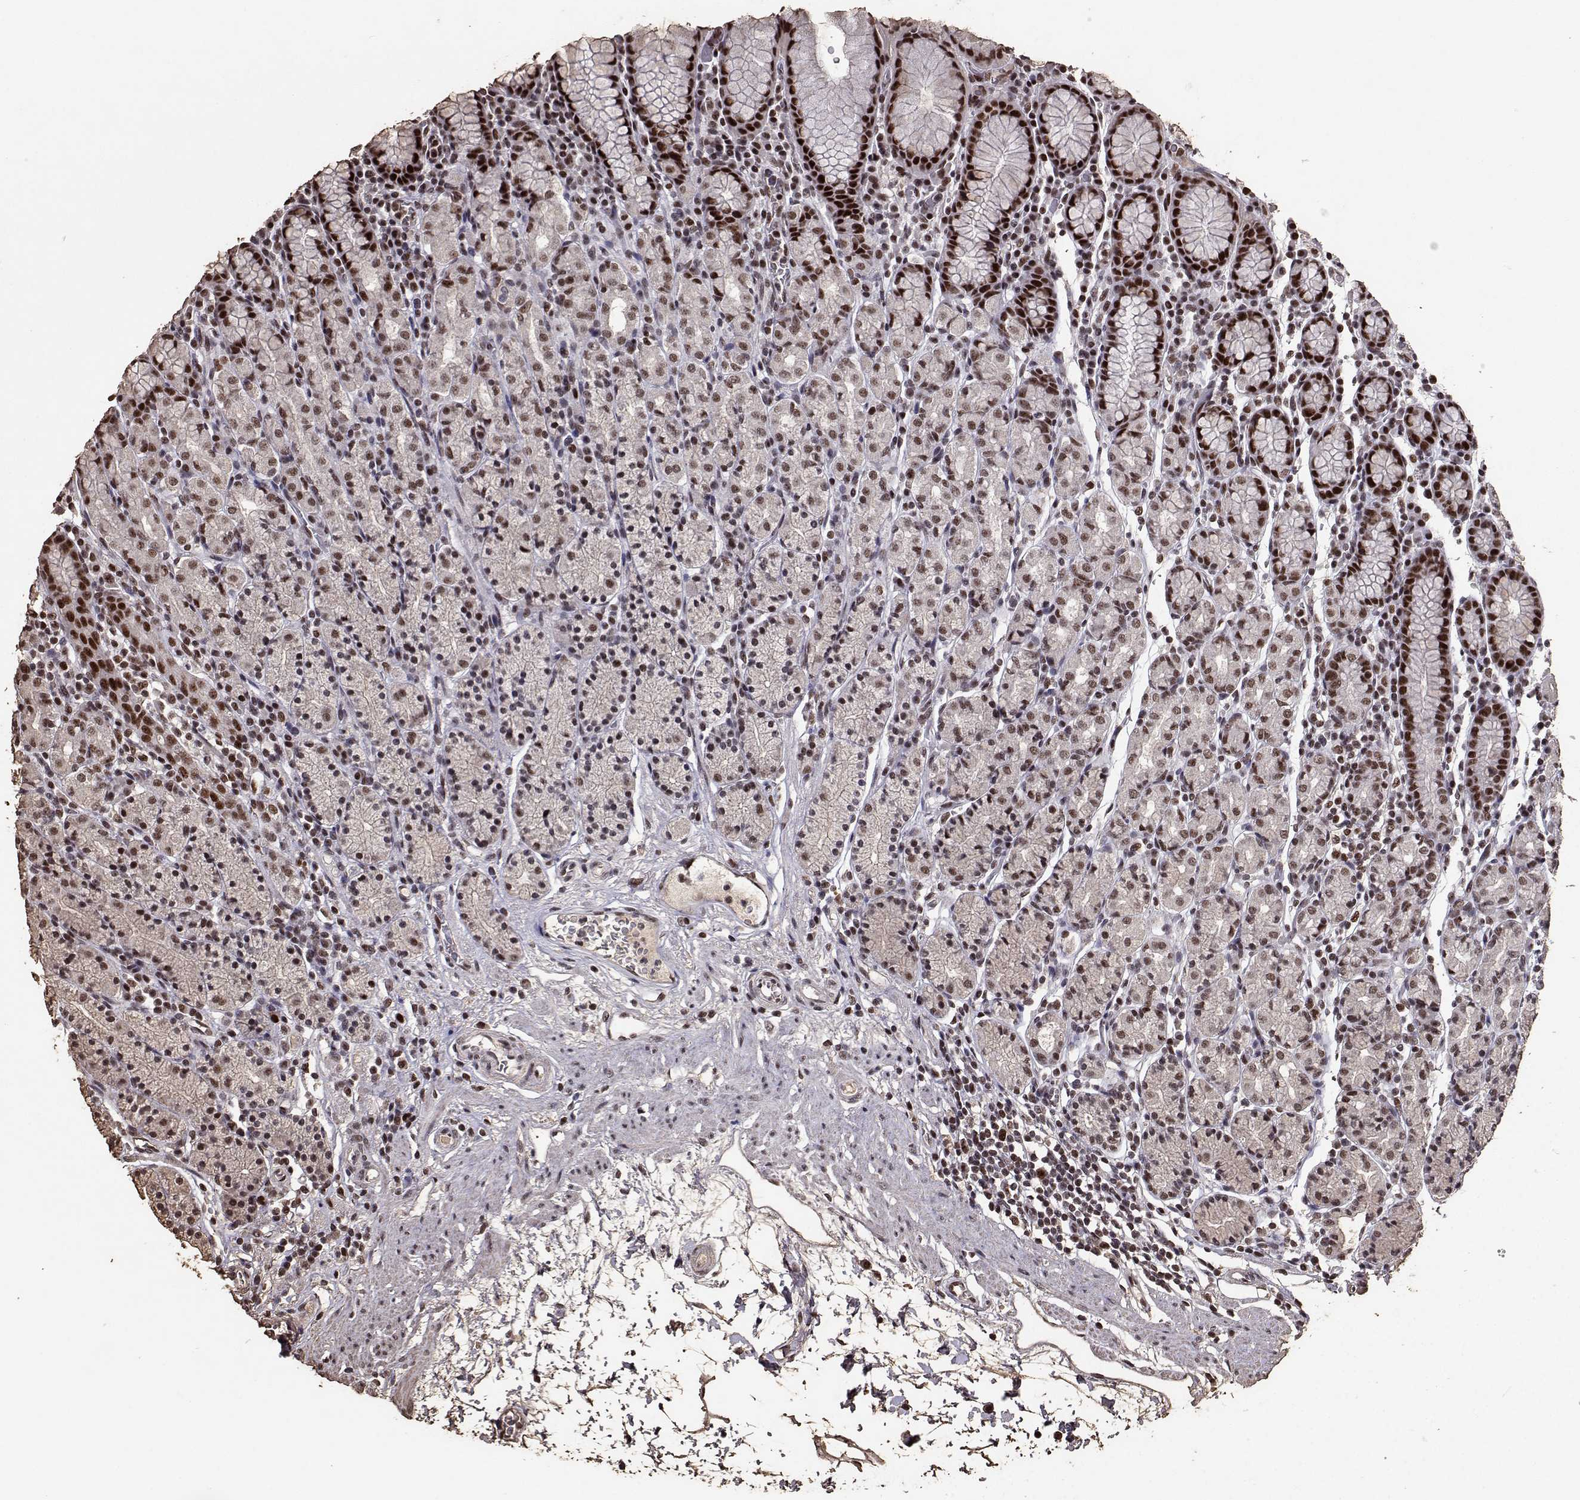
{"staining": {"intensity": "strong", "quantity": ">75%", "location": "nuclear"}, "tissue": "stomach", "cell_type": "Glandular cells", "image_type": "normal", "snomed": [{"axis": "morphology", "description": "Normal tissue, NOS"}, {"axis": "topography", "description": "Stomach, upper"}, {"axis": "topography", "description": "Stomach"}], "caption": "The immunohistochemical stain labels strong nuclear expression in glandular cells of benign stomach. Nuclei are stained in blue.", "gene": "TOE1", "patient": {"sex": "male", "age": 62}}